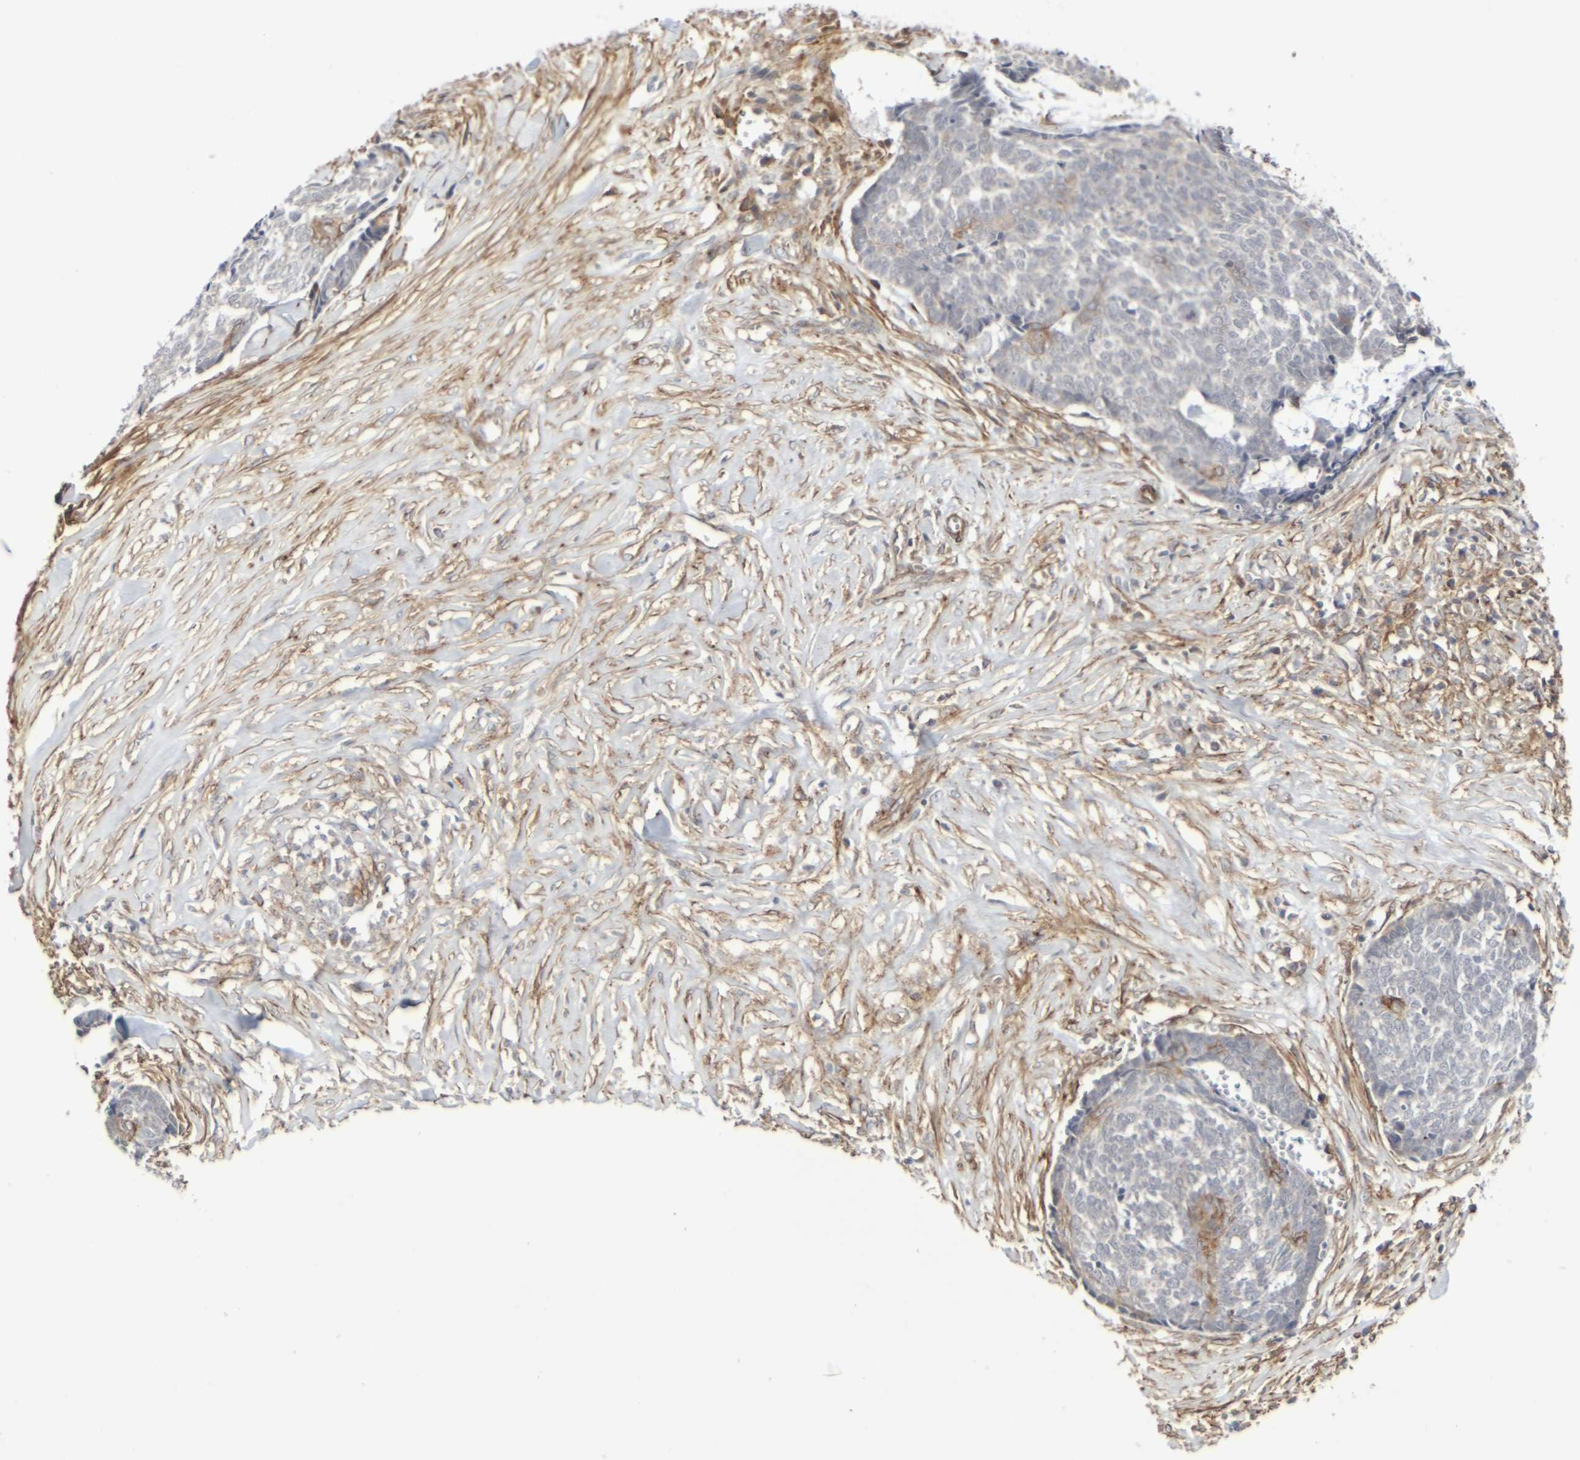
{"staining": {"intensity": "moderate", "quantity": "<25%", "location": "cytoplasmic/membranous"}, "tissue": "skin cancer", "cell_type": "Tumor cells", "image_type": "cancer", "snomed": [{"axis": "morphology", "description": "Basal cell carcinoma"}, {"axis": "topography", "description": "Skin"}], "caption": "DAB immunohistochemical staining of human skin cancer shows moderate cytoplasmic/membranous protein positivity in approximately <25% of tumor cells. (brown staining indicates protein expression, while blue staining denotes nuclei).", "gene": "MYOF", "patient": {"sex": "male", "age": 84}}